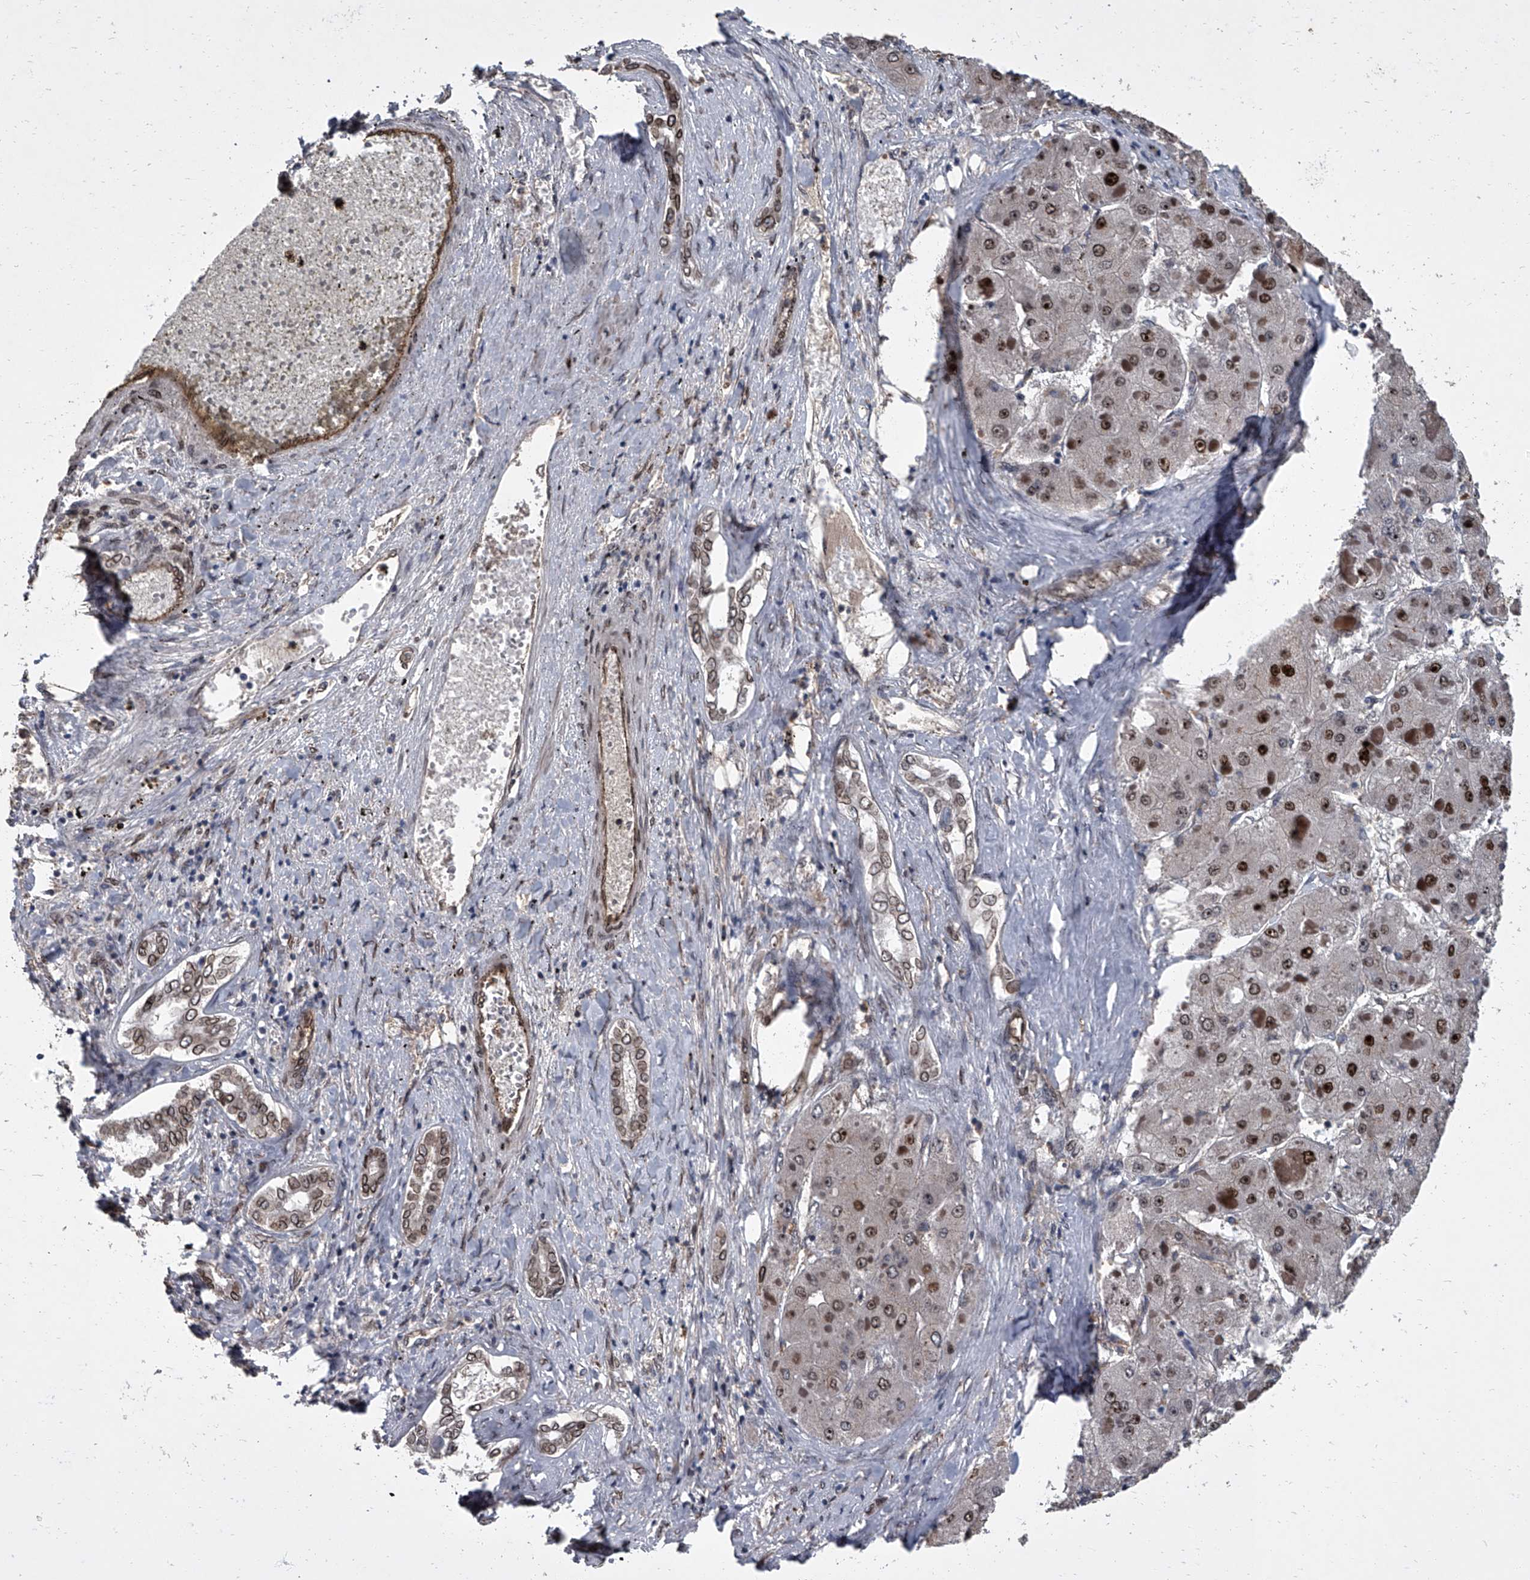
{"staining": {"intensity": "moderate", "quantity": "25%-75%", "location": "cytoplasmic/membranous,nuclear"}, "tissue": "liver cancer", "cell_type": "Tumor cells", "image_type": "cancer", "snomed": [{"axis": "morphology", "description": "Carcinoma, Hepatocellular, NOS"}, {"axis": "topography", "description": "Liver"}], "caption": "Human liver hepatocellular carcinoma stained with a protein marker displays moderate staining in tumor cells.", "gene": "LRRC8C", "patient": {"sex": "female", "age": 73}}